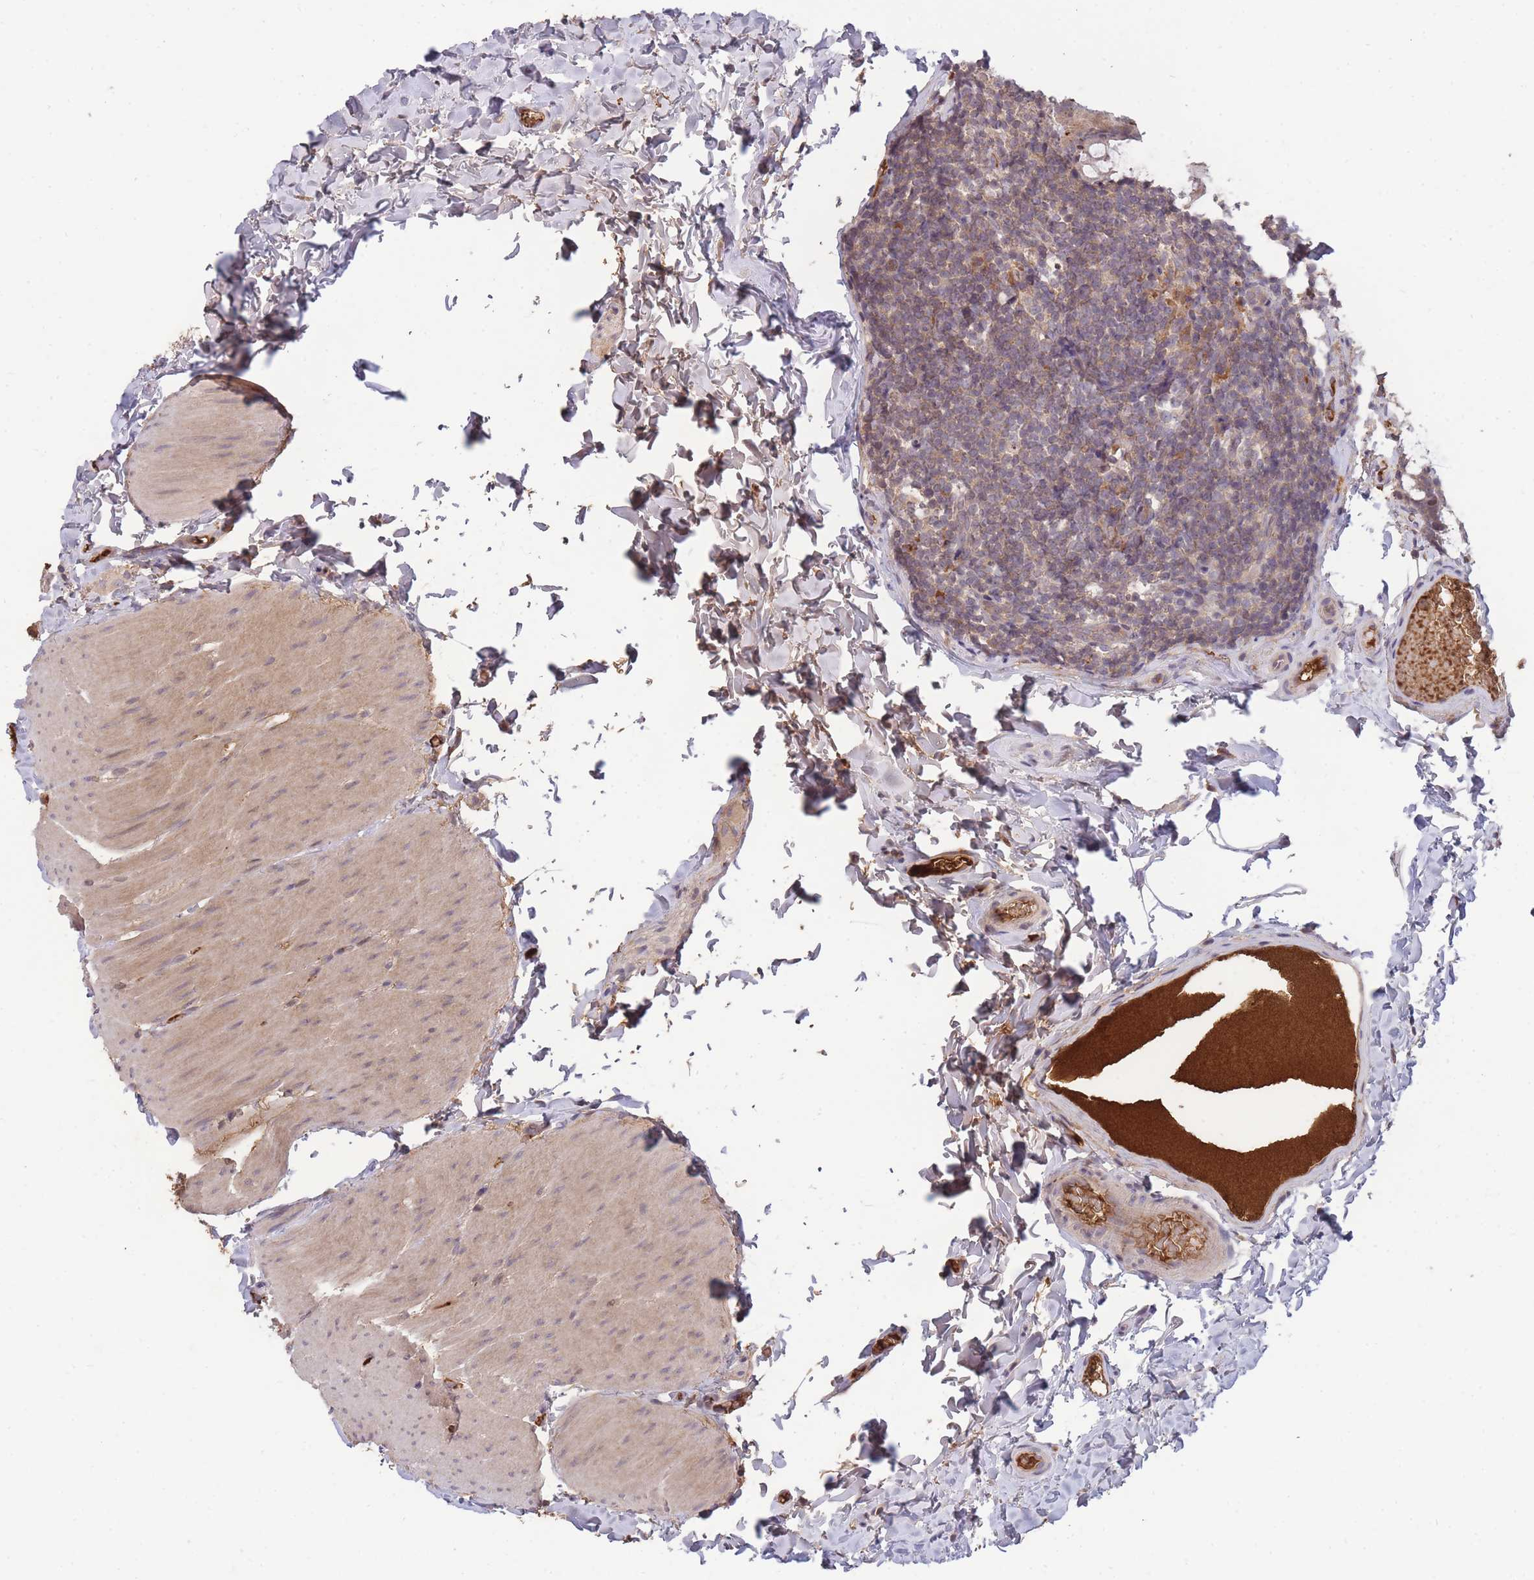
{"staining": {"intensity": "moderate", "quantity": ">75%", "location": "cytoplasmic/membranous"}, "tissue": "colon", "cell_type": "Endothelial cells", "image_type": "normal", "snomed": [{"axis": "morphology", "description": "Normal tissue, NOS"}, {"axis": "topography", "description": "Colon"}], "caption": "Protein expression analysis of benign human colon reveals moderate cytoplasmic/membranous positivity in approximately >75% of endothelial cells.", "gene": "RALGDS", "patient": {"sex": "male", "age": 46}}